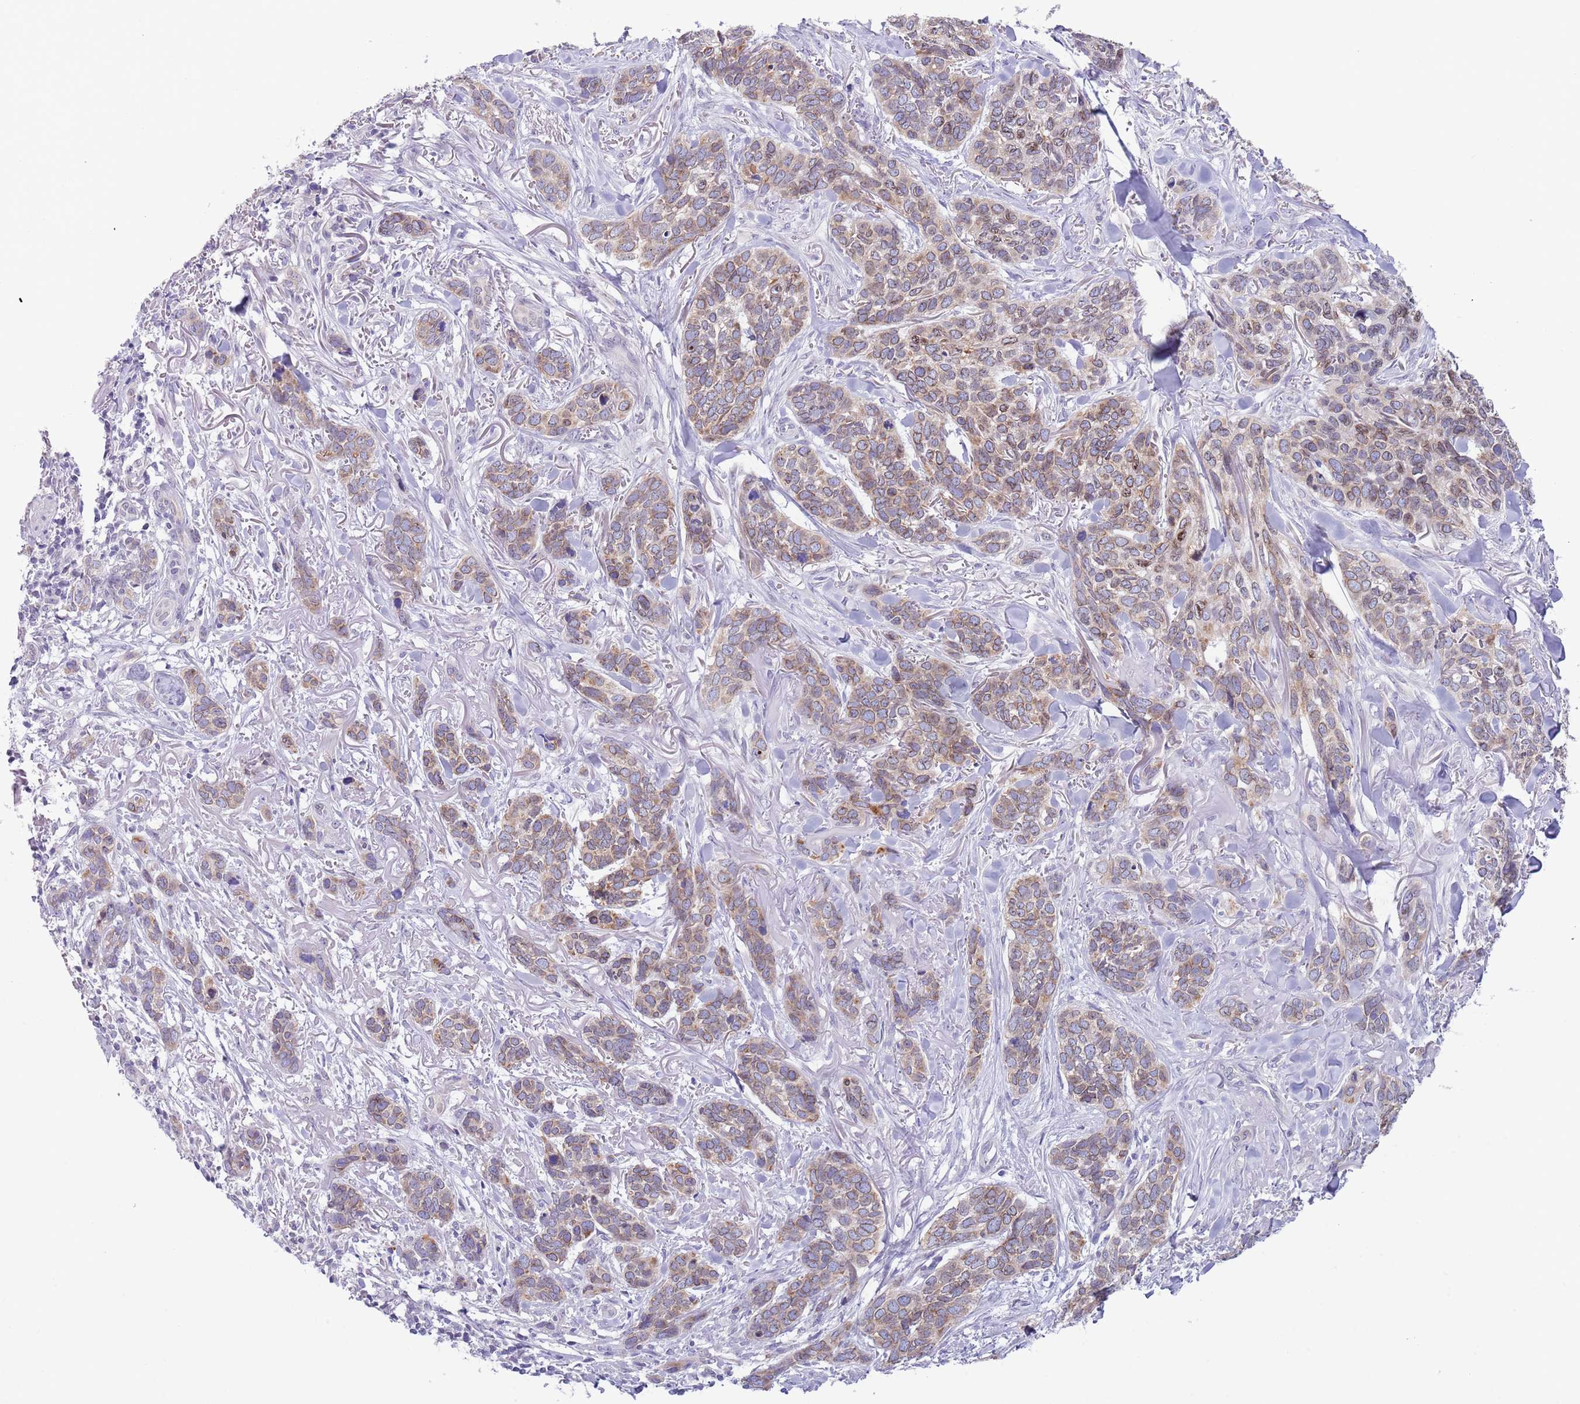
{"staining": {"intensity": "weak", "quantity": ">75%", "location": "cytoplasmic/membranous"}, "tissue": "skin cancer", "cell_type": "Tumor cells", "image_type": "cancer", "snomed": [{"axis": "morphology", "description": "Basal cell carcinoma"}, {"axis": "topography", "description": "Skin"}], "caption": "Approximately >75% of tumor cells in human skin basal cell carcinoma exhibit weak cytoplasmic/membranous protein positivity as visualized by brown immunohistochemical staining.", "gene": "EBPL", "patient": {"sex": "male", "age": 86}}